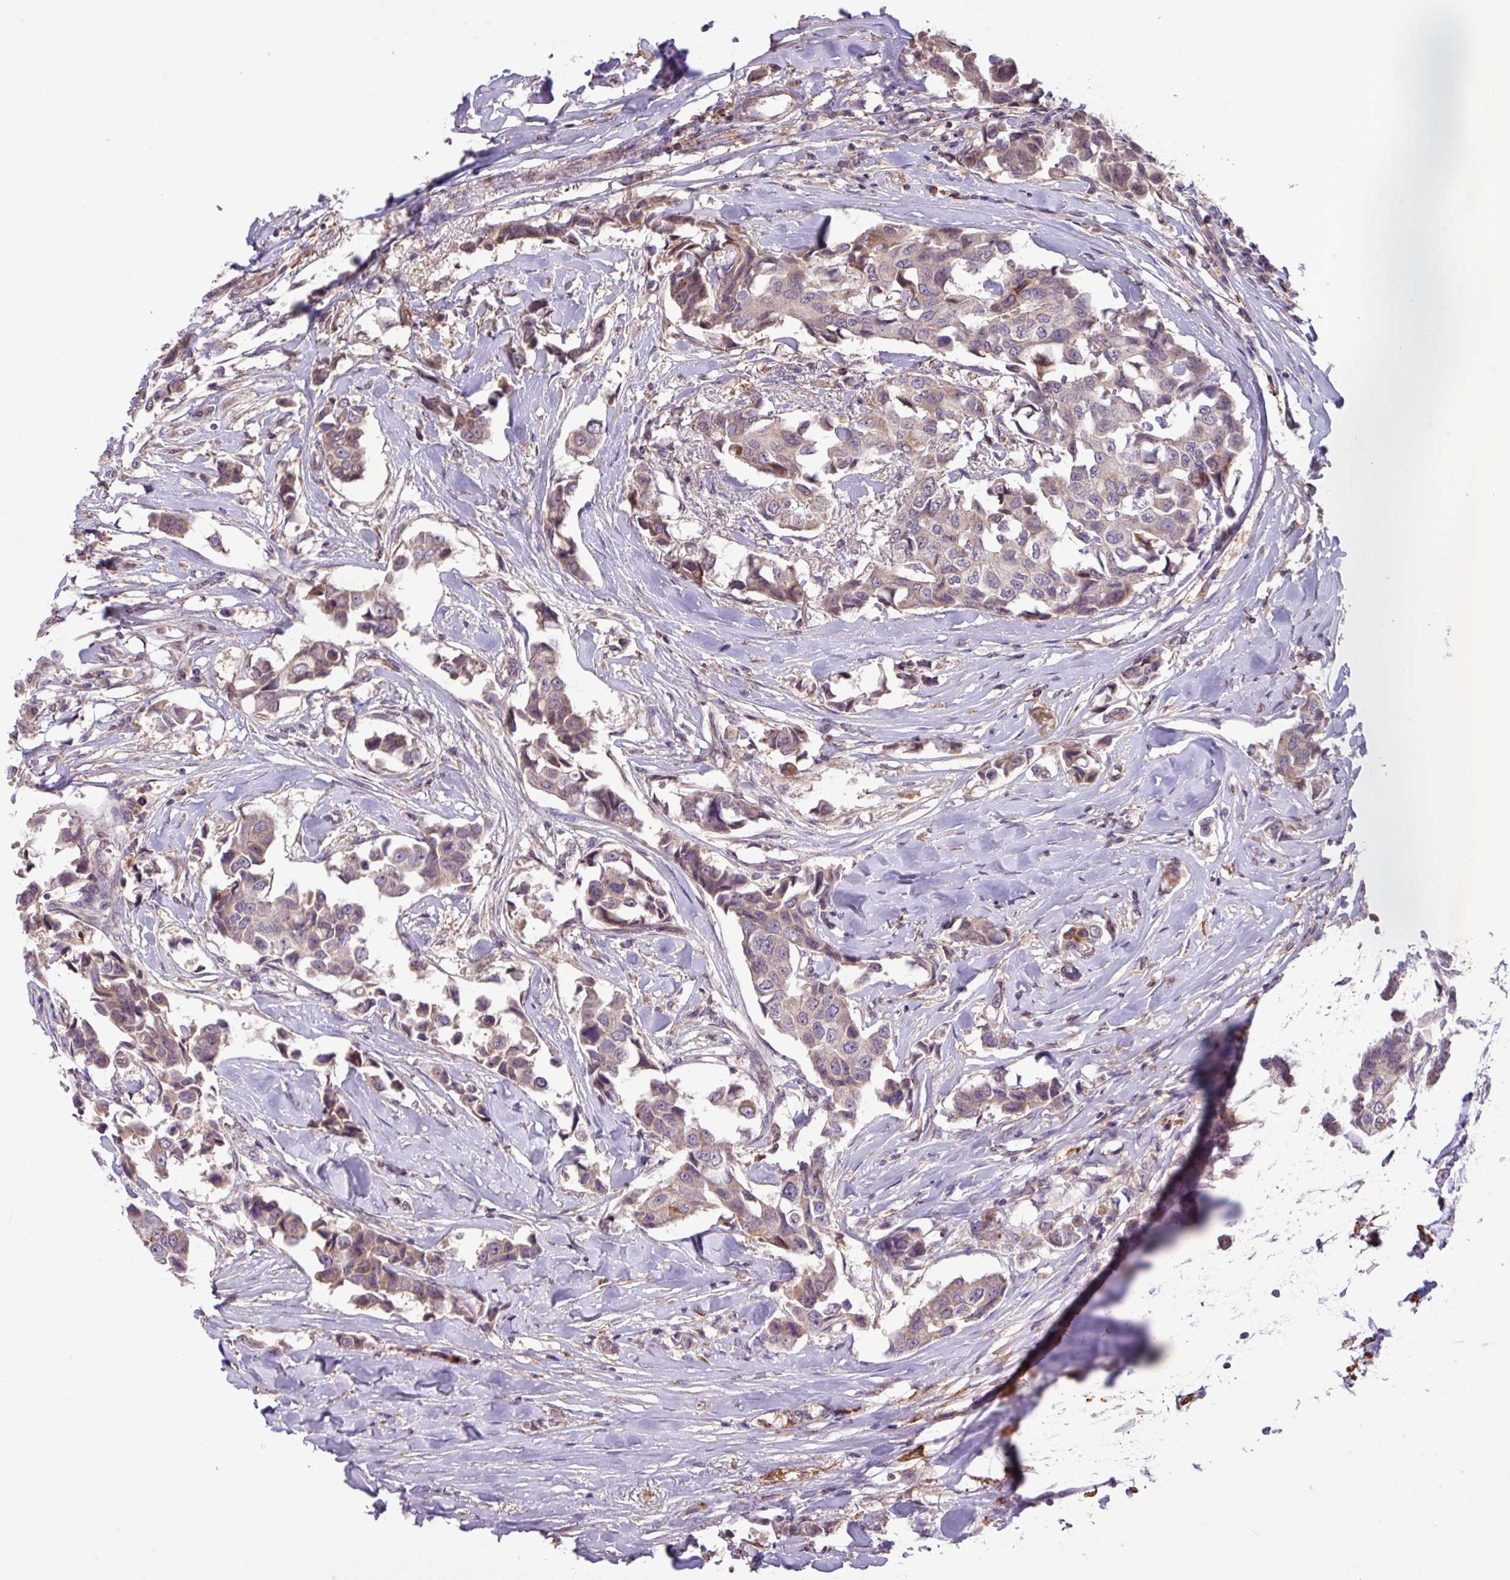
{"staining": {"intensity": "weak", "quantity": "25%-75%", "location": "cytoplasmic/membranous"}, "tissue": "breast cancer", "cell_type": "Tumor cells", "image_type": "cancer", "snomed": [{"axis": "morphology", "description": "Duct carcinoma"}, {"axis": "topography", "description": "Breast"}], "caption": "Tumor cells reveal low levels of weak cytoplasmic/membranous expression in approximately 25%-75% of cells in human breast cancer (invasive ductal carcinoma). The staining was performed using DAB, with brown indicating positive protein expression. Nuclei are stained blue with hematoxylin.", "gene": "ARHGEF25", "patient": {"sex": "female", "age": 80}}